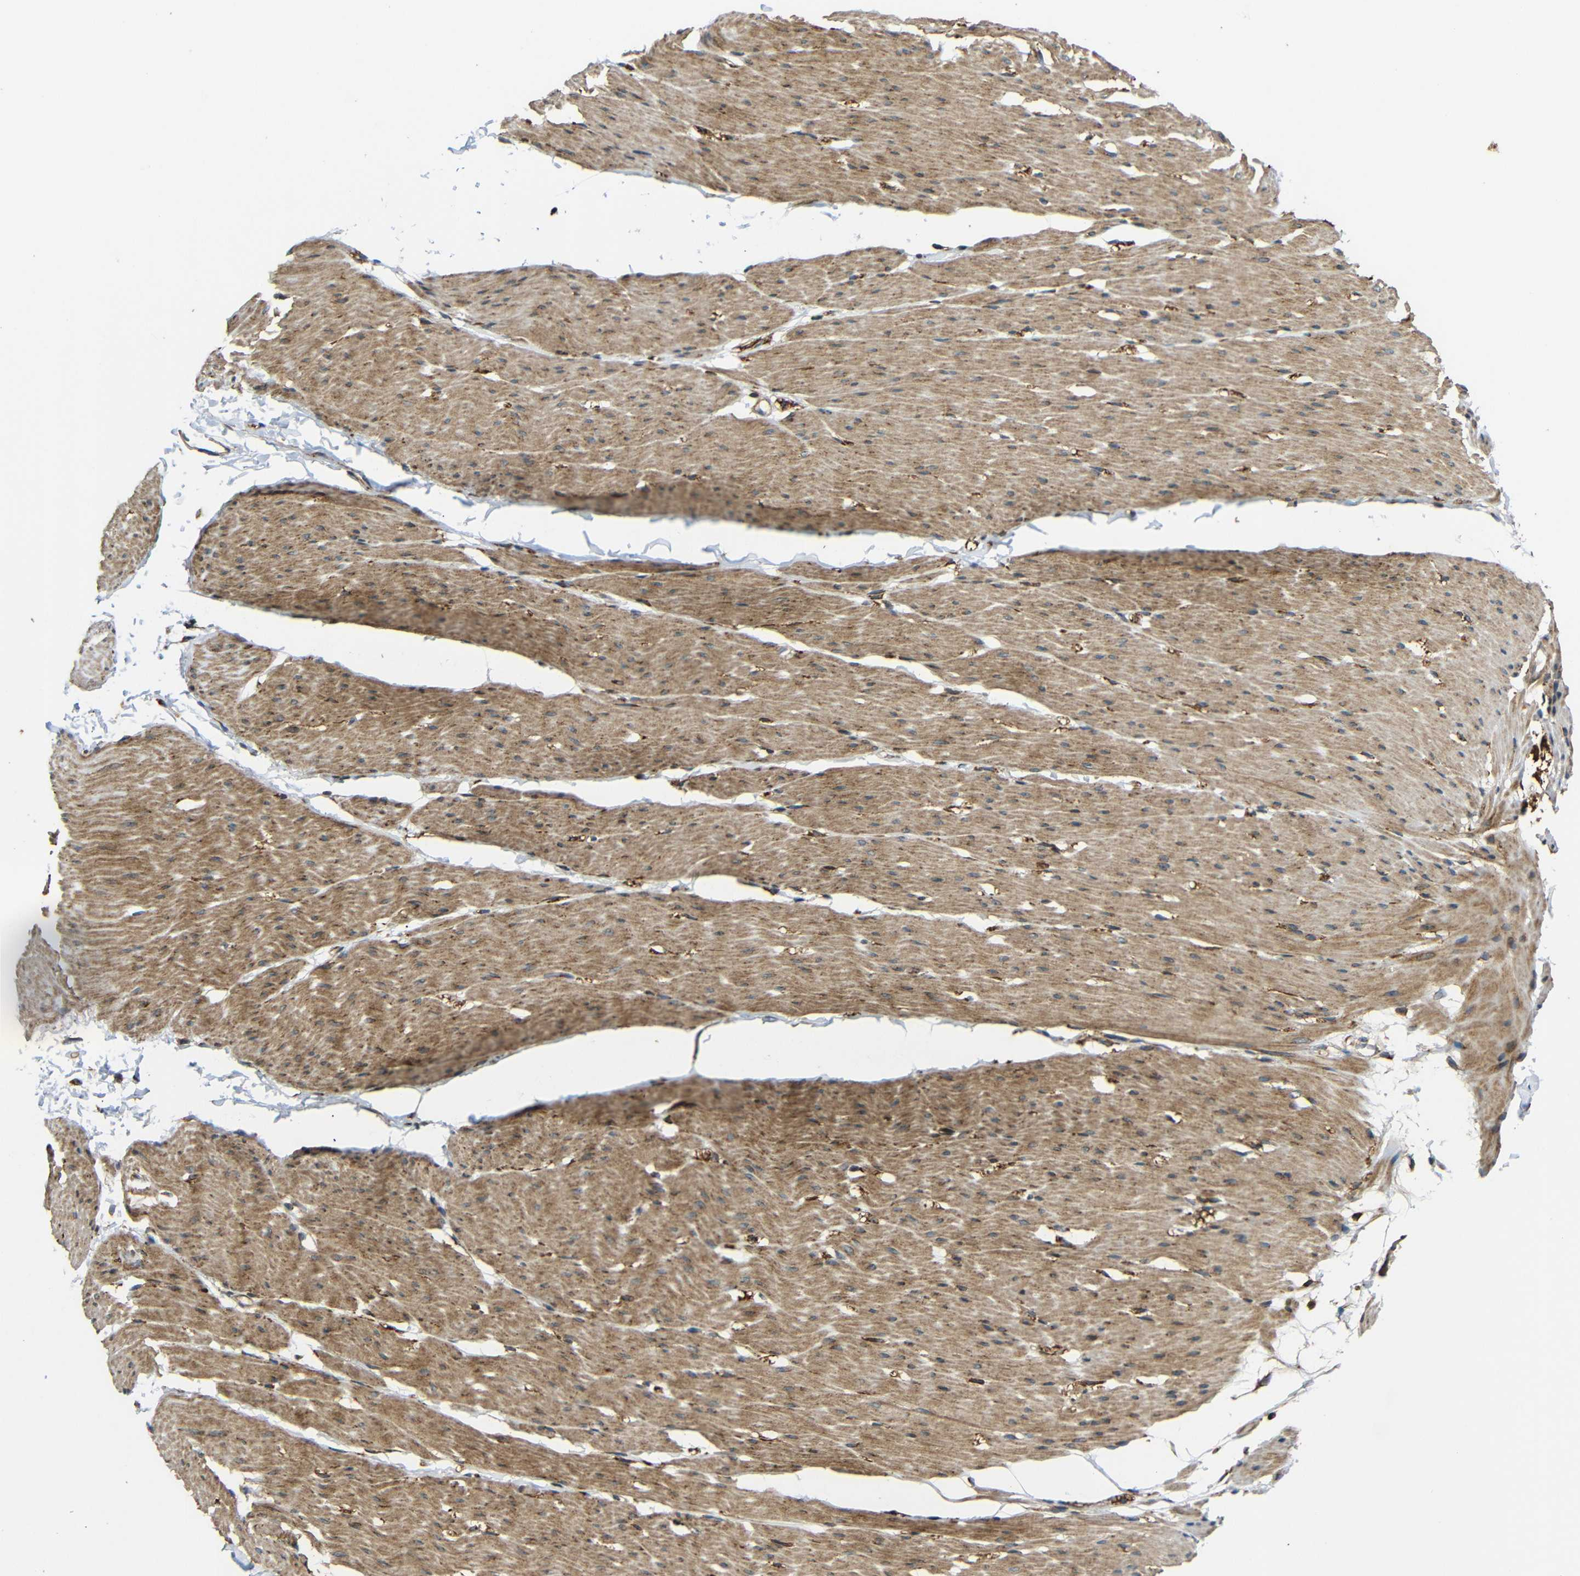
{"staining": {"intensity": "moderate", "quantity": ">75%", "location": "cytoplasmic/membranous"}, "tissue": "smooth muscle", "cell_type": "Smooth muscle cells", "image_type": "normal", "snomed": [{"axis": "morphology", "description": "Normal tissue, NOS"}, {"axis": "topography", "description": "Smooth muscle"}, {"axis": "topography", "description": "Colon"}], "caption": "Protein staining demonstrates moderate cytoplasmic/membranous positivity in about >75% of smooth muscle cells in unremarkable smooth muscle.", "gene": "KANK4", "patient": {"sex": "male", "age": 67}}